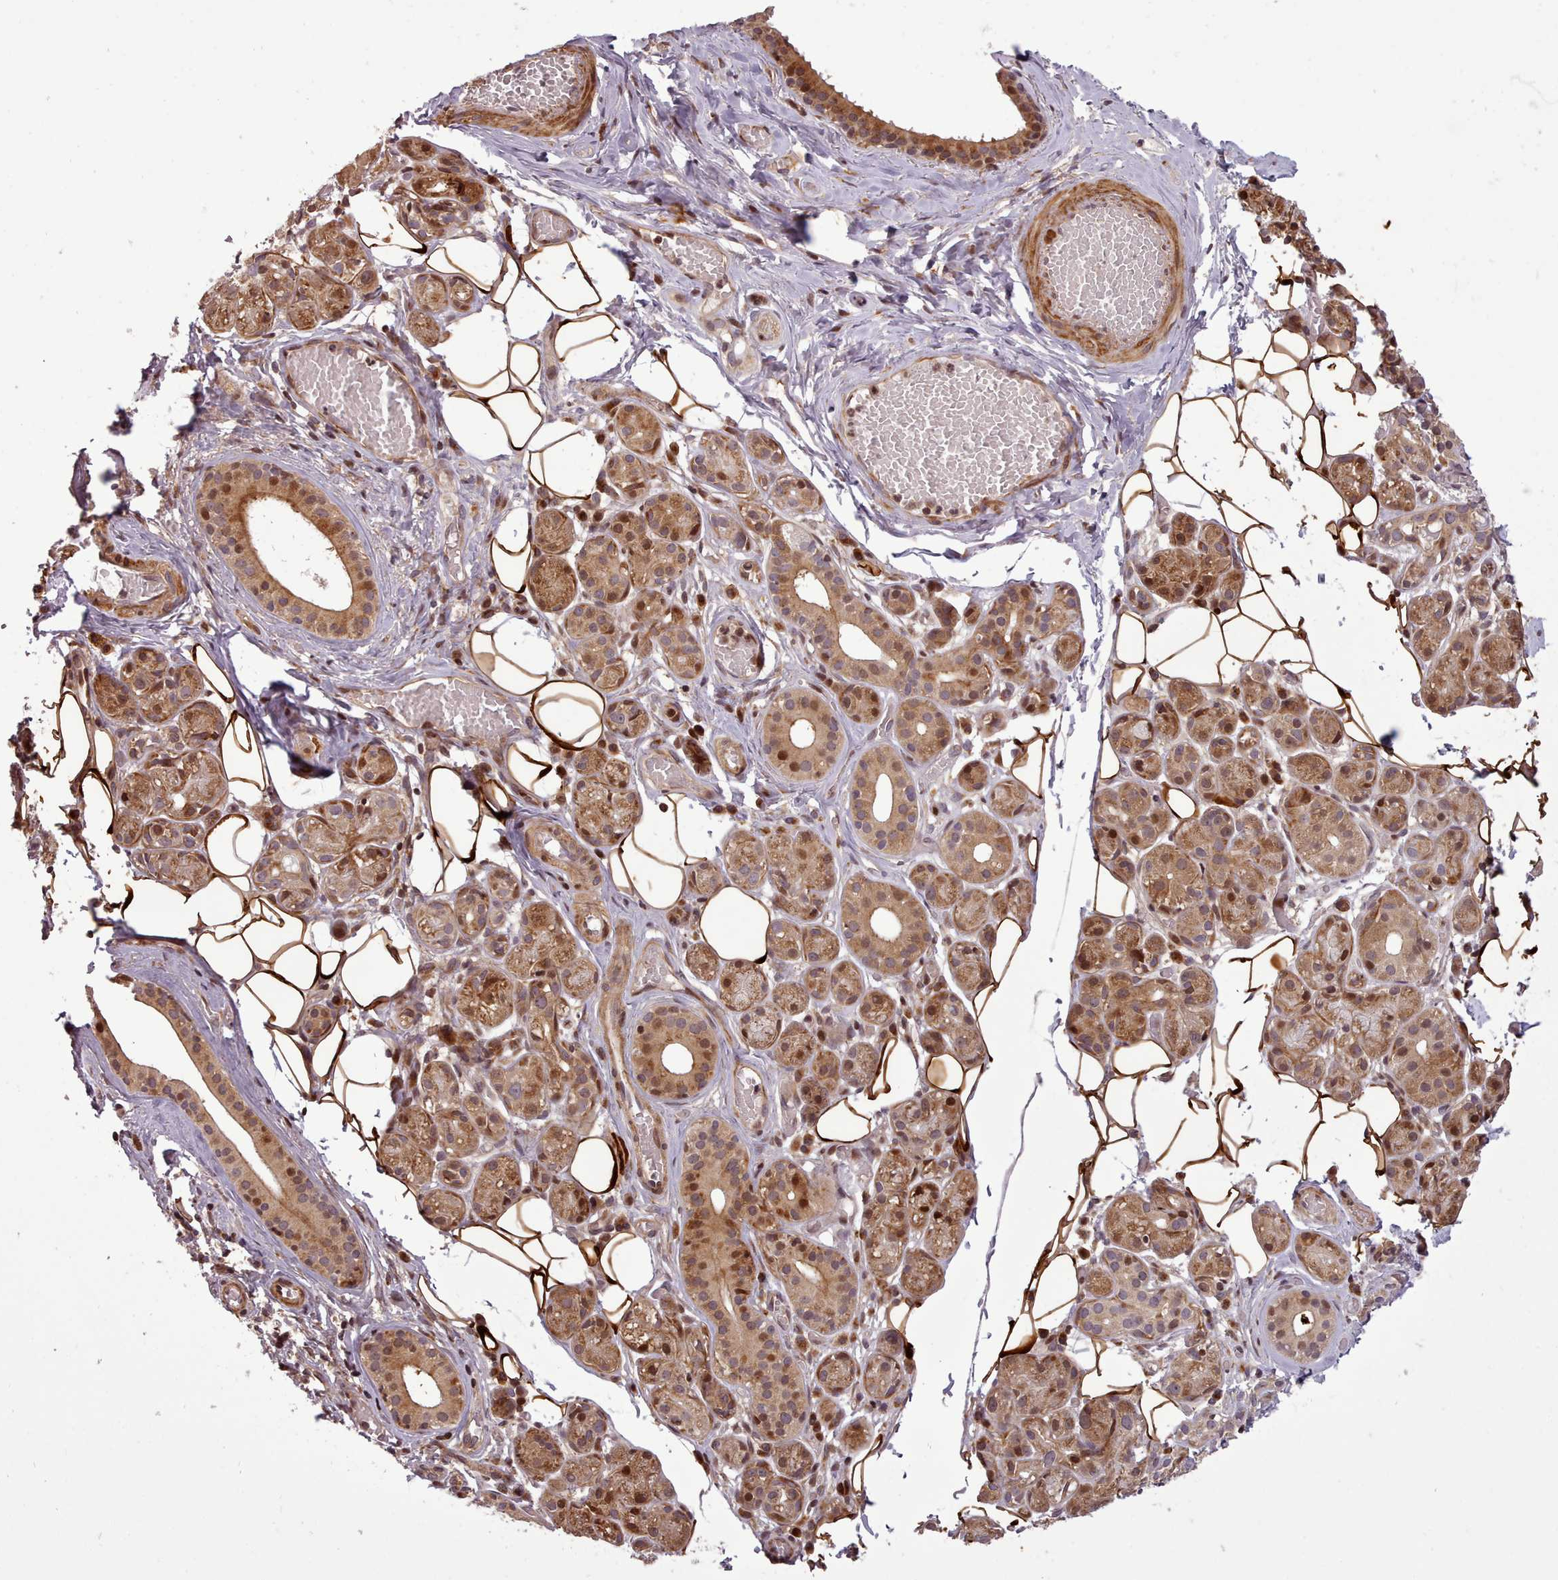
{"staining": {"intensity": "strong", "quantity": ">75%", "location": "cytoplasmic/membranous,nuclear"}, "tissue": "salivary gland", "cell_type": "Glandular cells", "image_type": "normal", "snomed": [{"axis": "morphology", "description": "Normal tissue, NOS"}, {"axis": "topography", "description": "Salivary gland"}], "caption": "Immunohistochemistry (IHC) of normal salivary gland exhibits high levels of strong cytoplasmic/membranous,nuclear expression in about >75% of glandular cells. (IHC, brightfield microscopy, high magnification).", "gene": "NLRP7", "patient": {"sex": "male", "age": 82}}